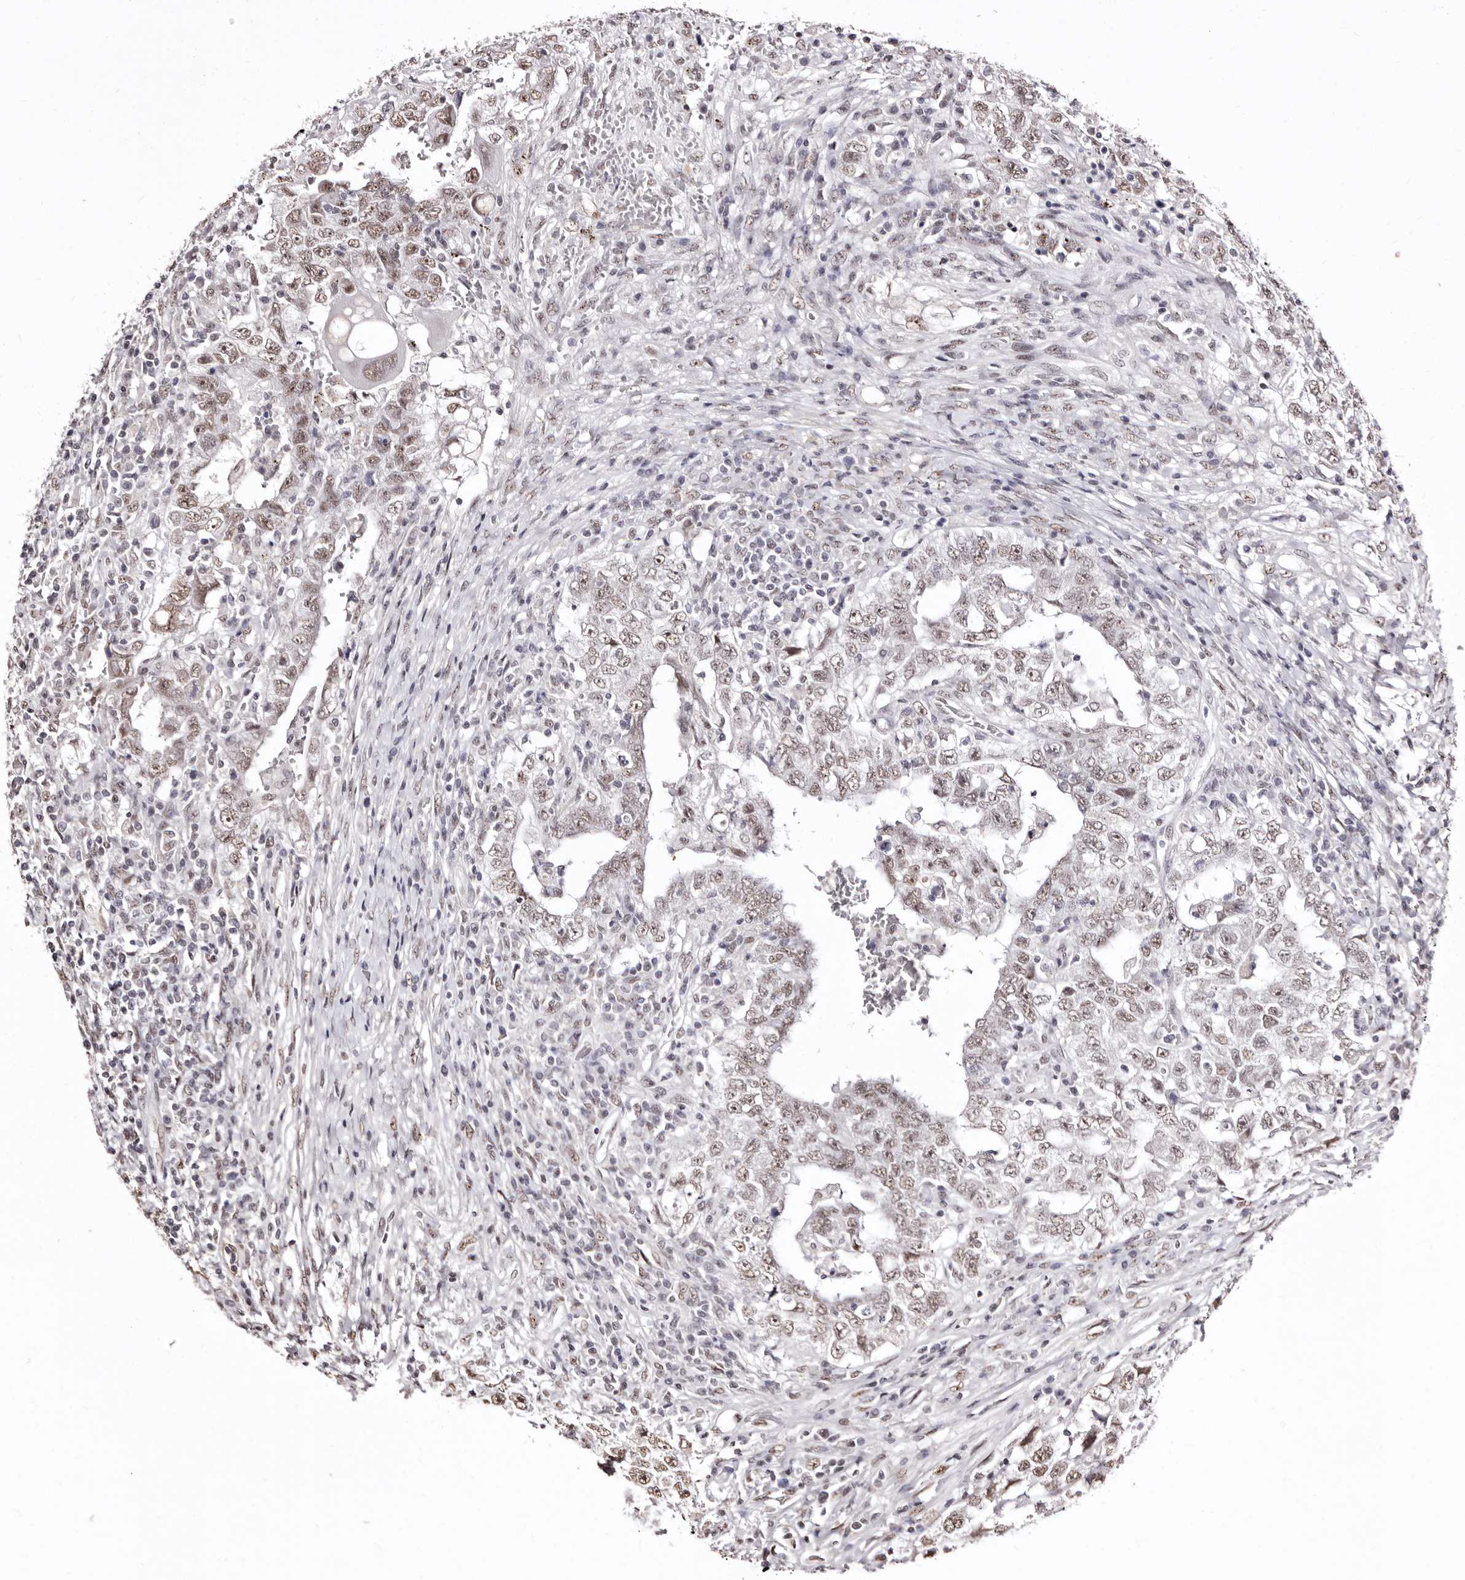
{"staining": {"intensity": "weak", "quantity": ">75%", "location": "nuclear"}, "tissue": "testis cancer", "cell_type": "Tumor cells", "image_type": "cancer", "snomed": [{"axis": "morphology", "description": "Carcinoma, Embryonal, NOS"}, {"axis": "topography", "description": "Testis"}], "caption": "An immunohistochemistry micrograph of neoplastic tissue is shown. Protein staining in brown highlights weak nuclear positivity in embryonal carcinoma (testis) within tumor cells. Using DAB (brown) and hematoxylin (blue) stains, captured at high magnification using brightfield microscopy.", "gene": "ANAPC11", "patient": {"sex": "male", "age": 26}}